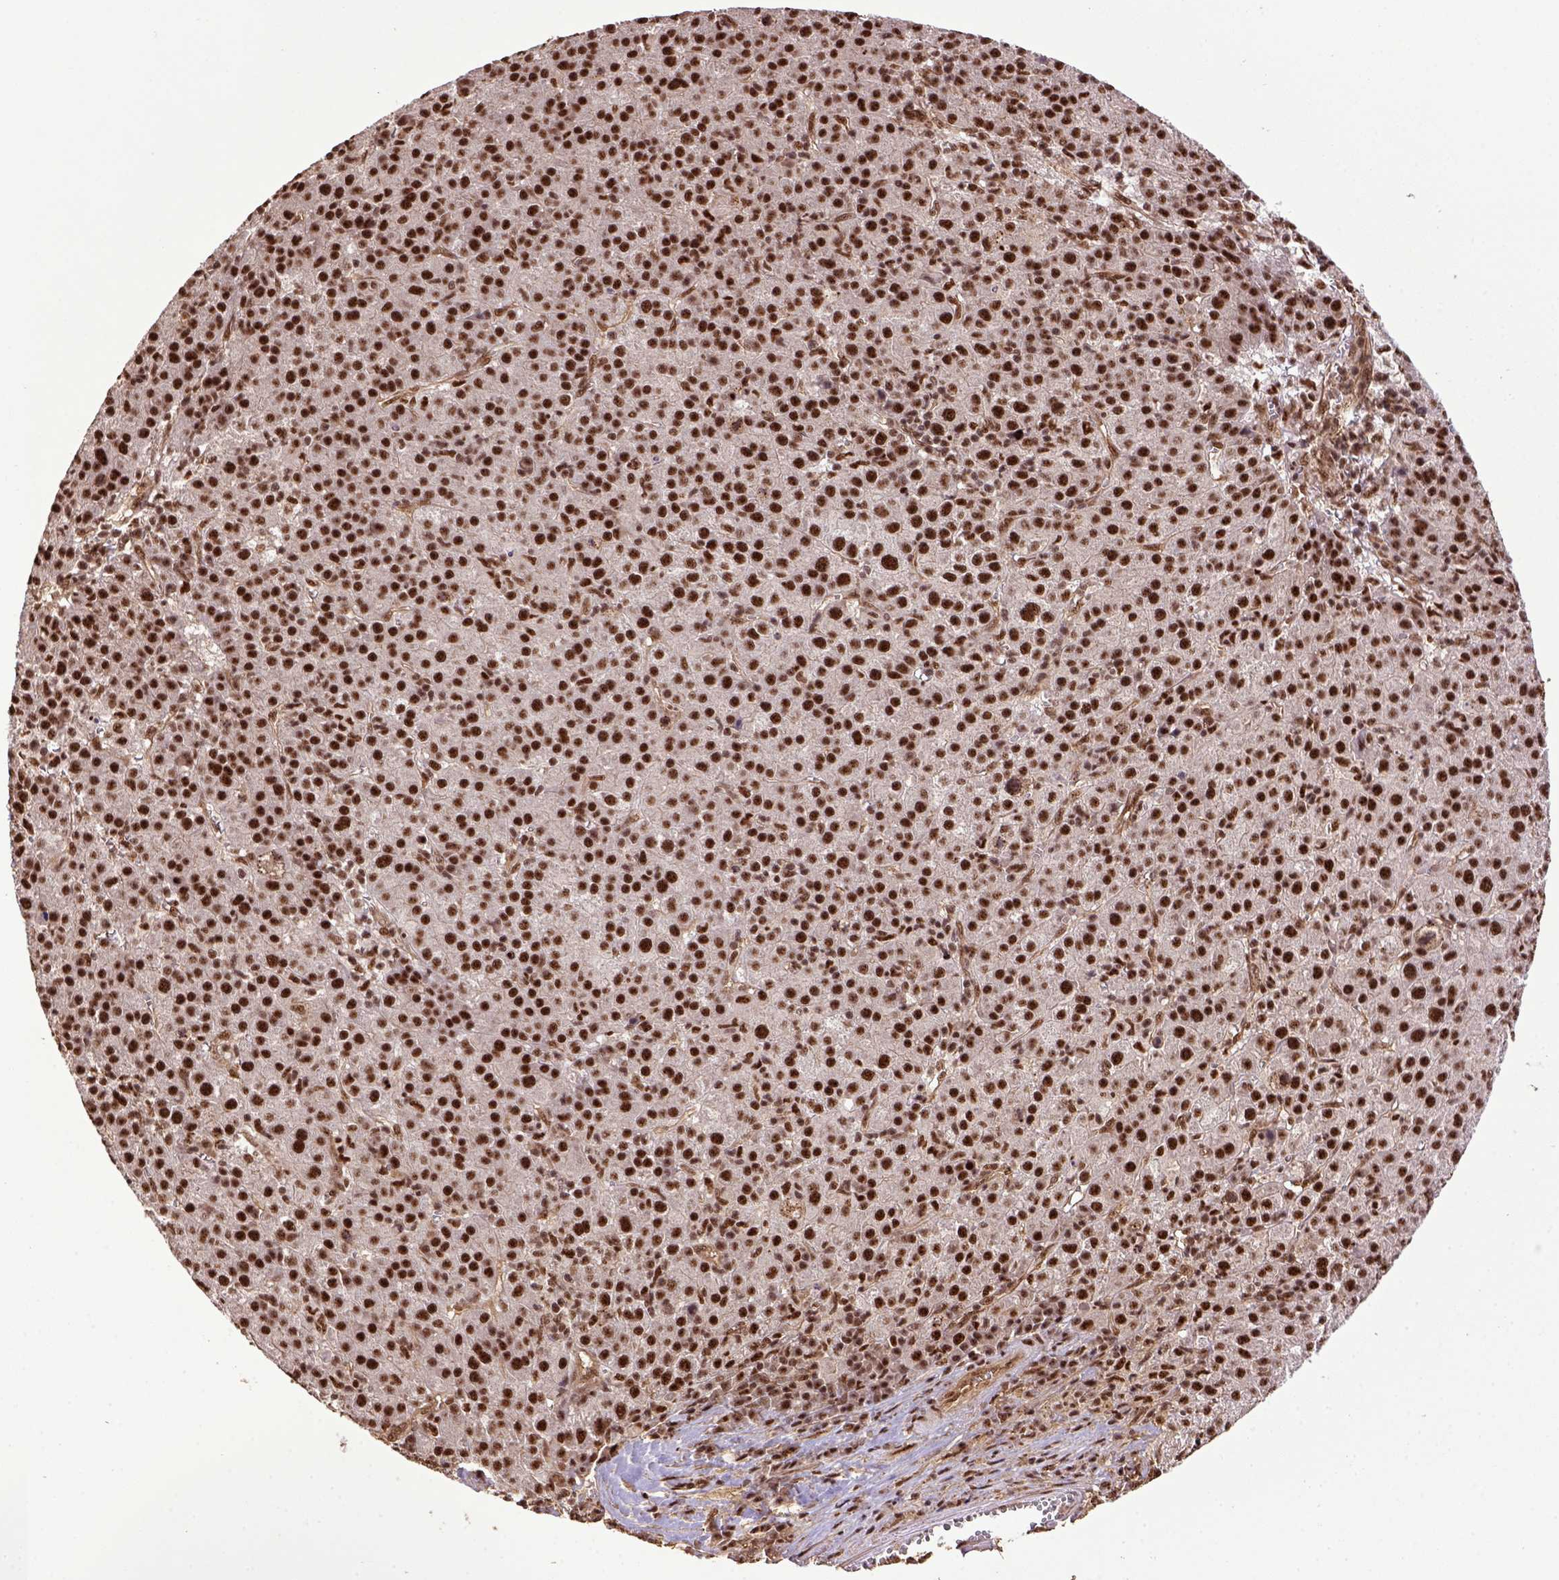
{"staining": {"intensity": "strong", "quantity": ">75%", "location": "nuclear"}, "tissue": "liver cancer", "cell_type": "Tumor cells", "image_type": "cancer", "snomed": [{"axis": "morphology", "description": "Carcinoma, Hepatocellular, NOS"}, {"axis": "topography", "description": "Liver"}], "caption": "Liver cancer stained with a brown dye displays strong nuclear positive staining in approximately >75% of tumor cells.", "gene": "PPIG", "patient": {"sex": "female", "age": 60}}